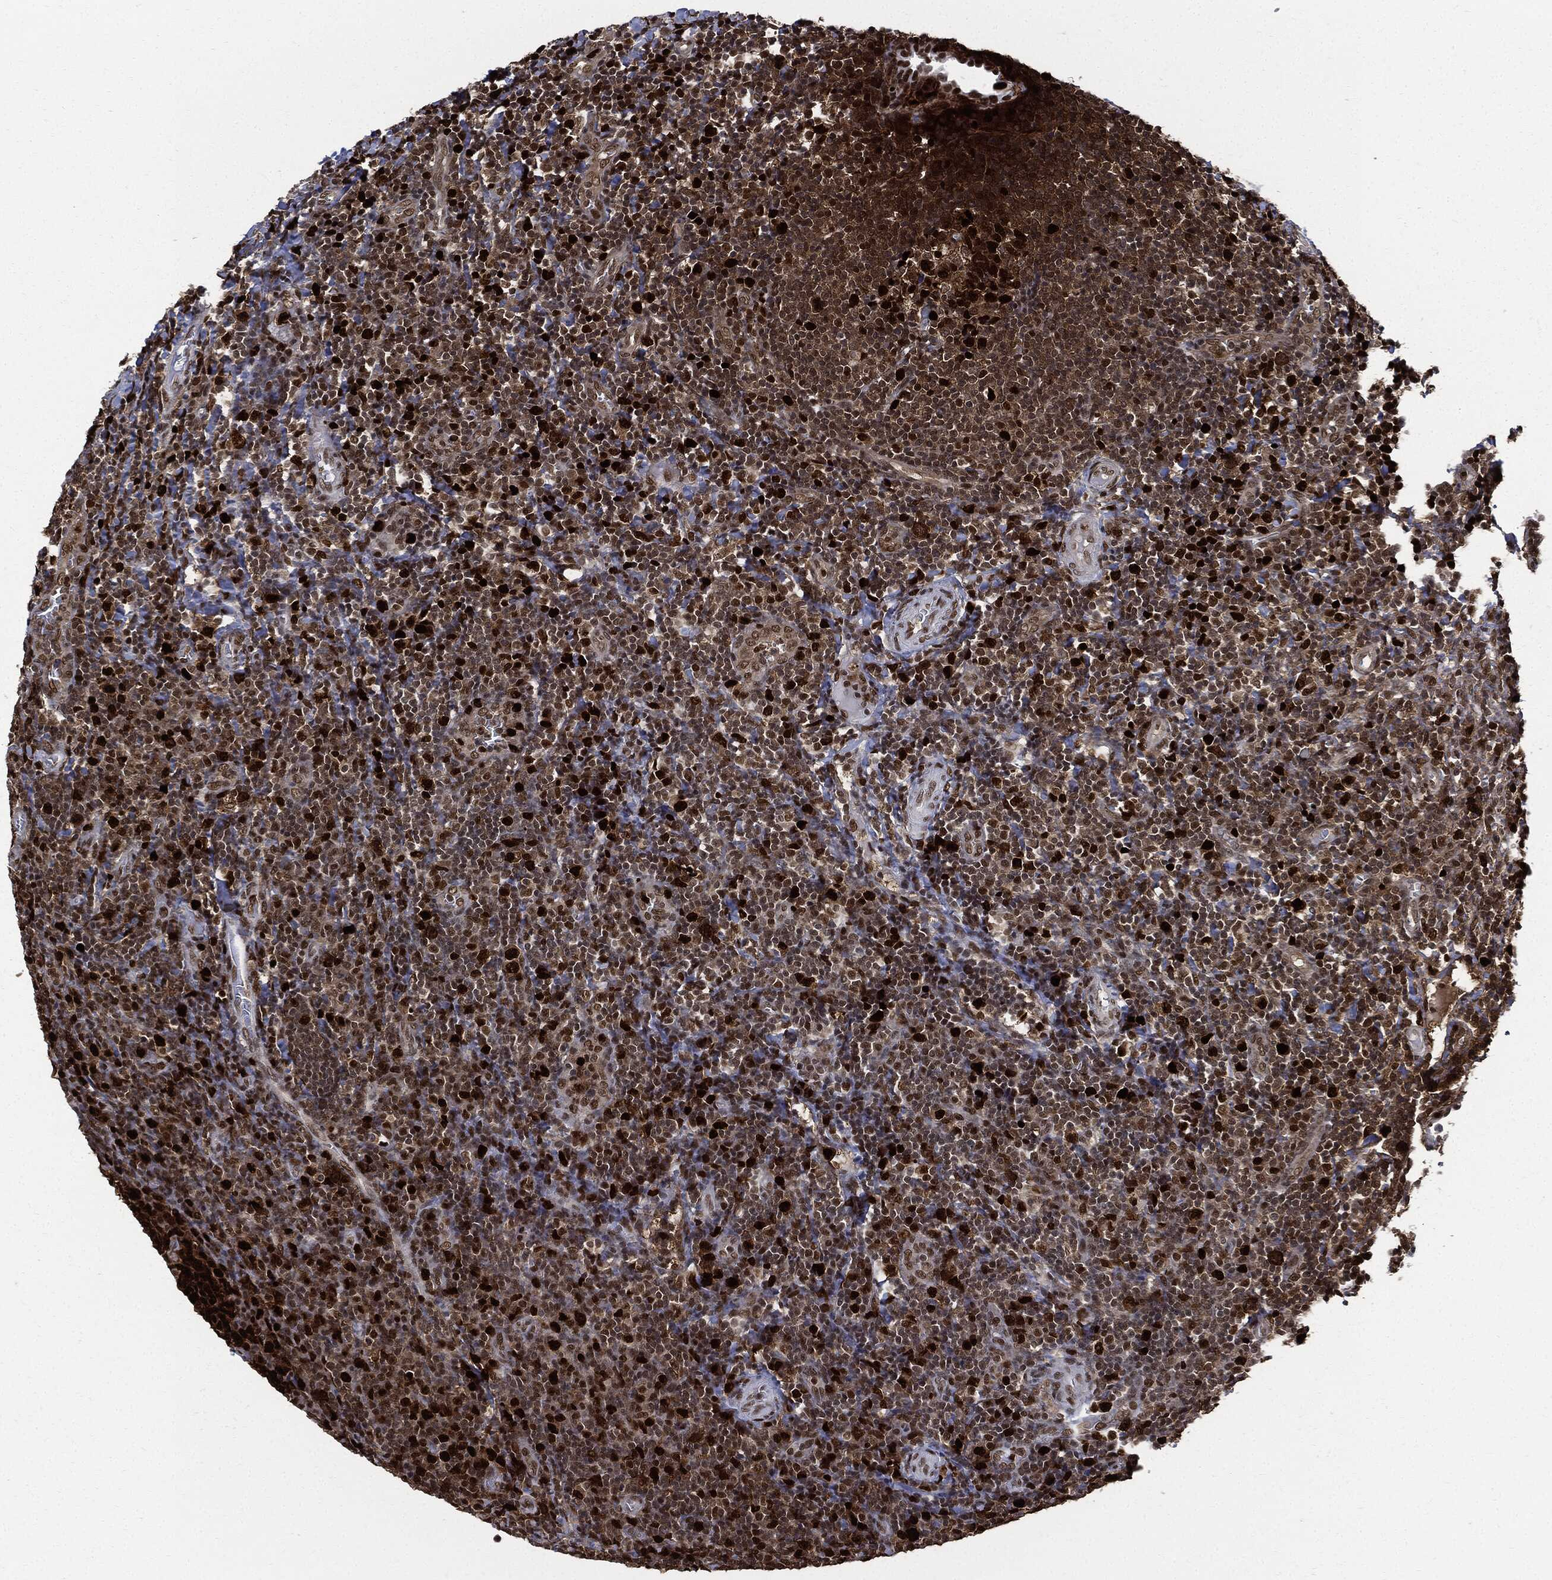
{"staining": {"intensity": "strong", "quantity": ">75%", "location": "nuclear"}, "tissue": "tonsil", "cell_type": "Germinal center cells", "image_type": "normal", "snomed": [{"axis": "morphology", "description": "Normal tissue, NOS"}, {"axis": "topography", "description": "Tonsil"}], "caption": "High-power microscopy captured an IHC photomicrograph of normal tonsil, revealing strong nuclear positivity in approximately >75% of germinal center cells. The staining is performed using DAB (3,3'-diaminobenzidine) brown chromogen to label protein expression. The nuclei are counter-stained blue using hematoxylin.", "gene": "PCNA", "patient": {"sex": "female", "age": 5}}